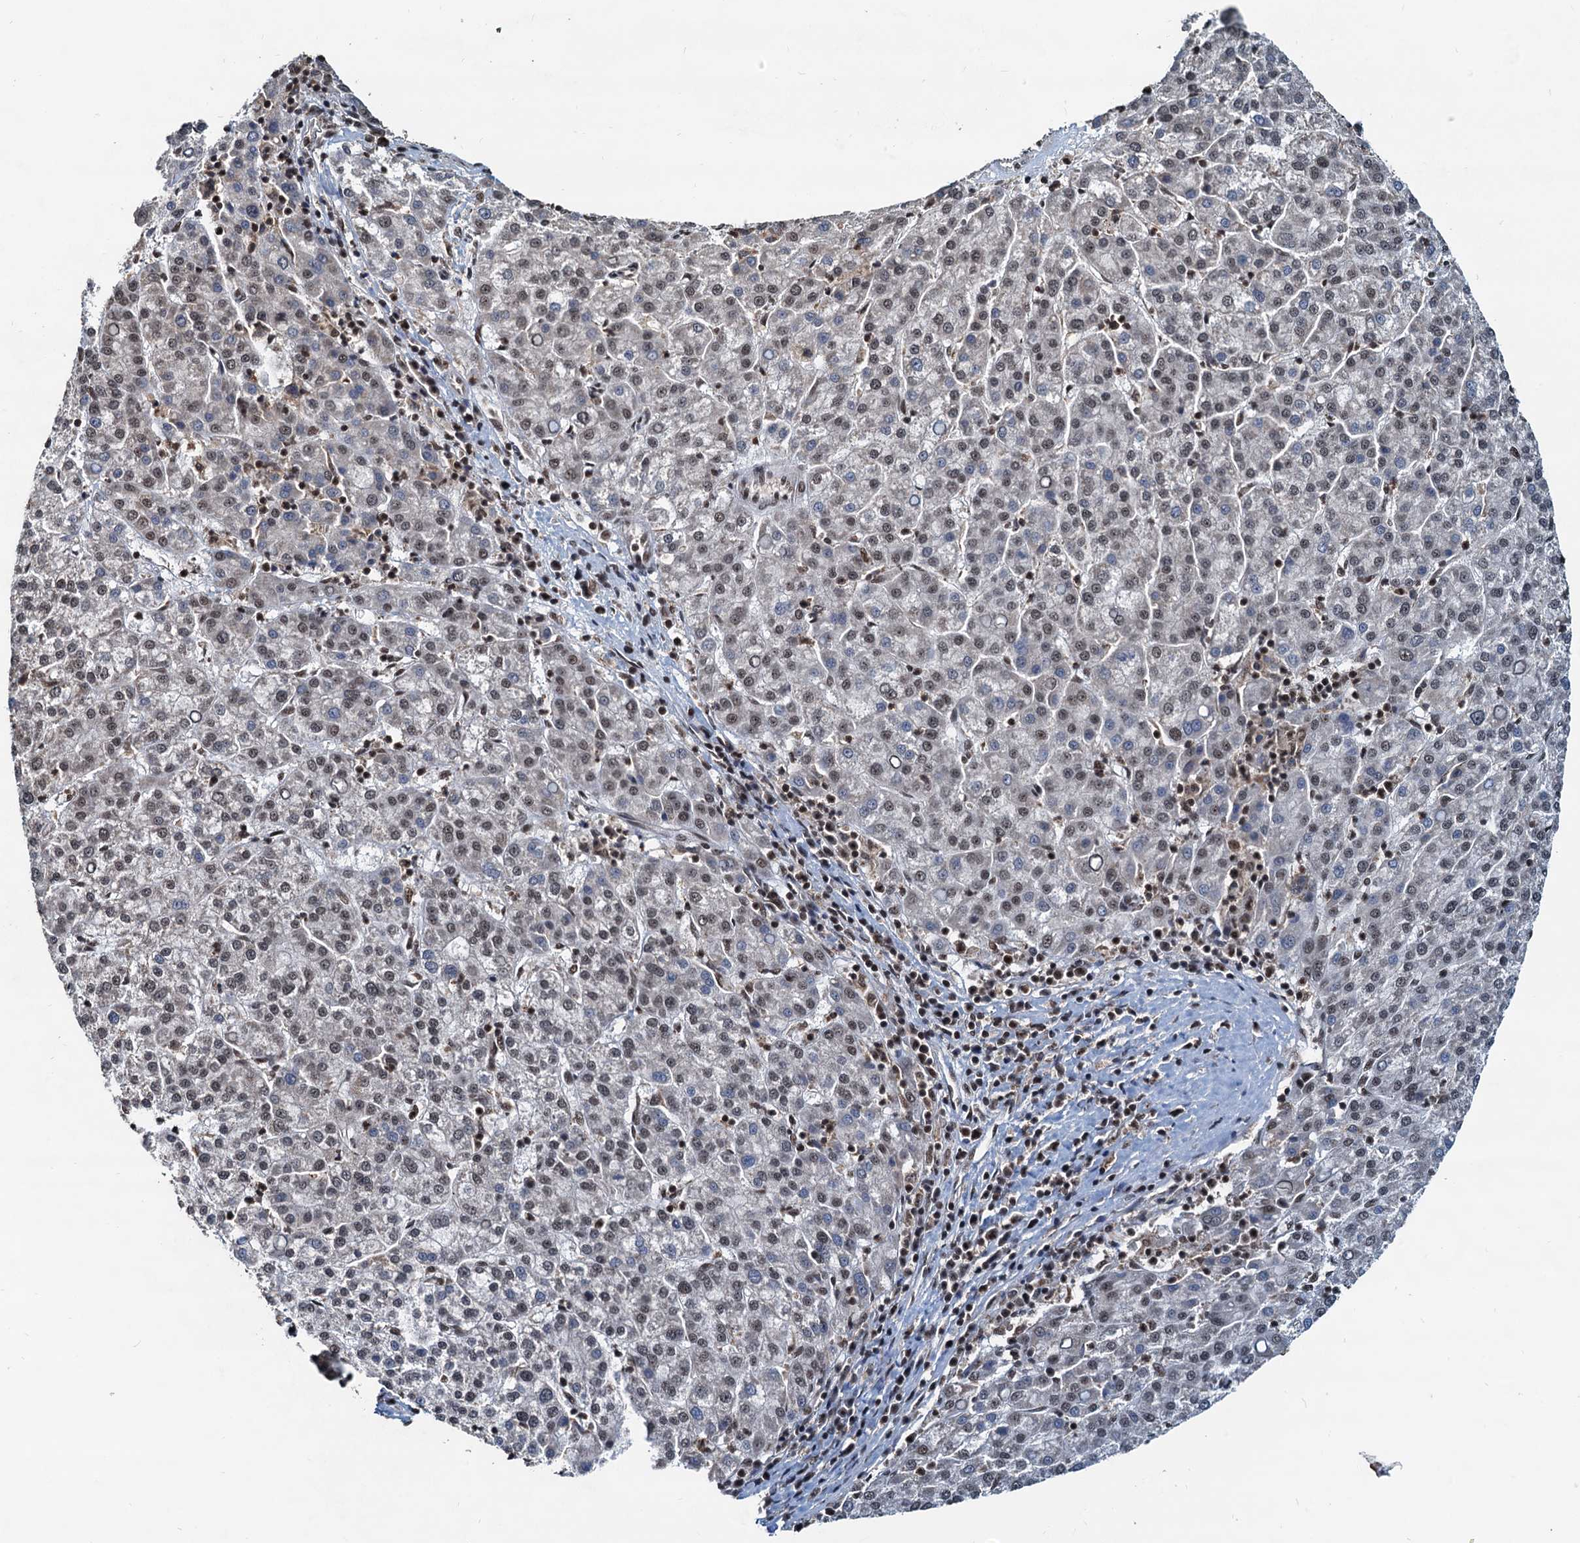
{"staining": {"intensity": "weak", "quantity": "<25%", "location": "nuclear"}, "tissue": "liver cancer", "cell_type": "Tumor cells", "image_type": "cancer", "snomed": [{"axis": "morphology", "description": "Carcinoma, Hepatocellular, NOS"}, {"axis": "topography", "description": "Liver"}], "caption": "Human liver hepatocellular carcinoma stained for a protein using immunohistochemistry (IHC) displays no expression in tumor cells.", "gene": "RSRC2", "patient": {"sex": "female", "age": 58}}